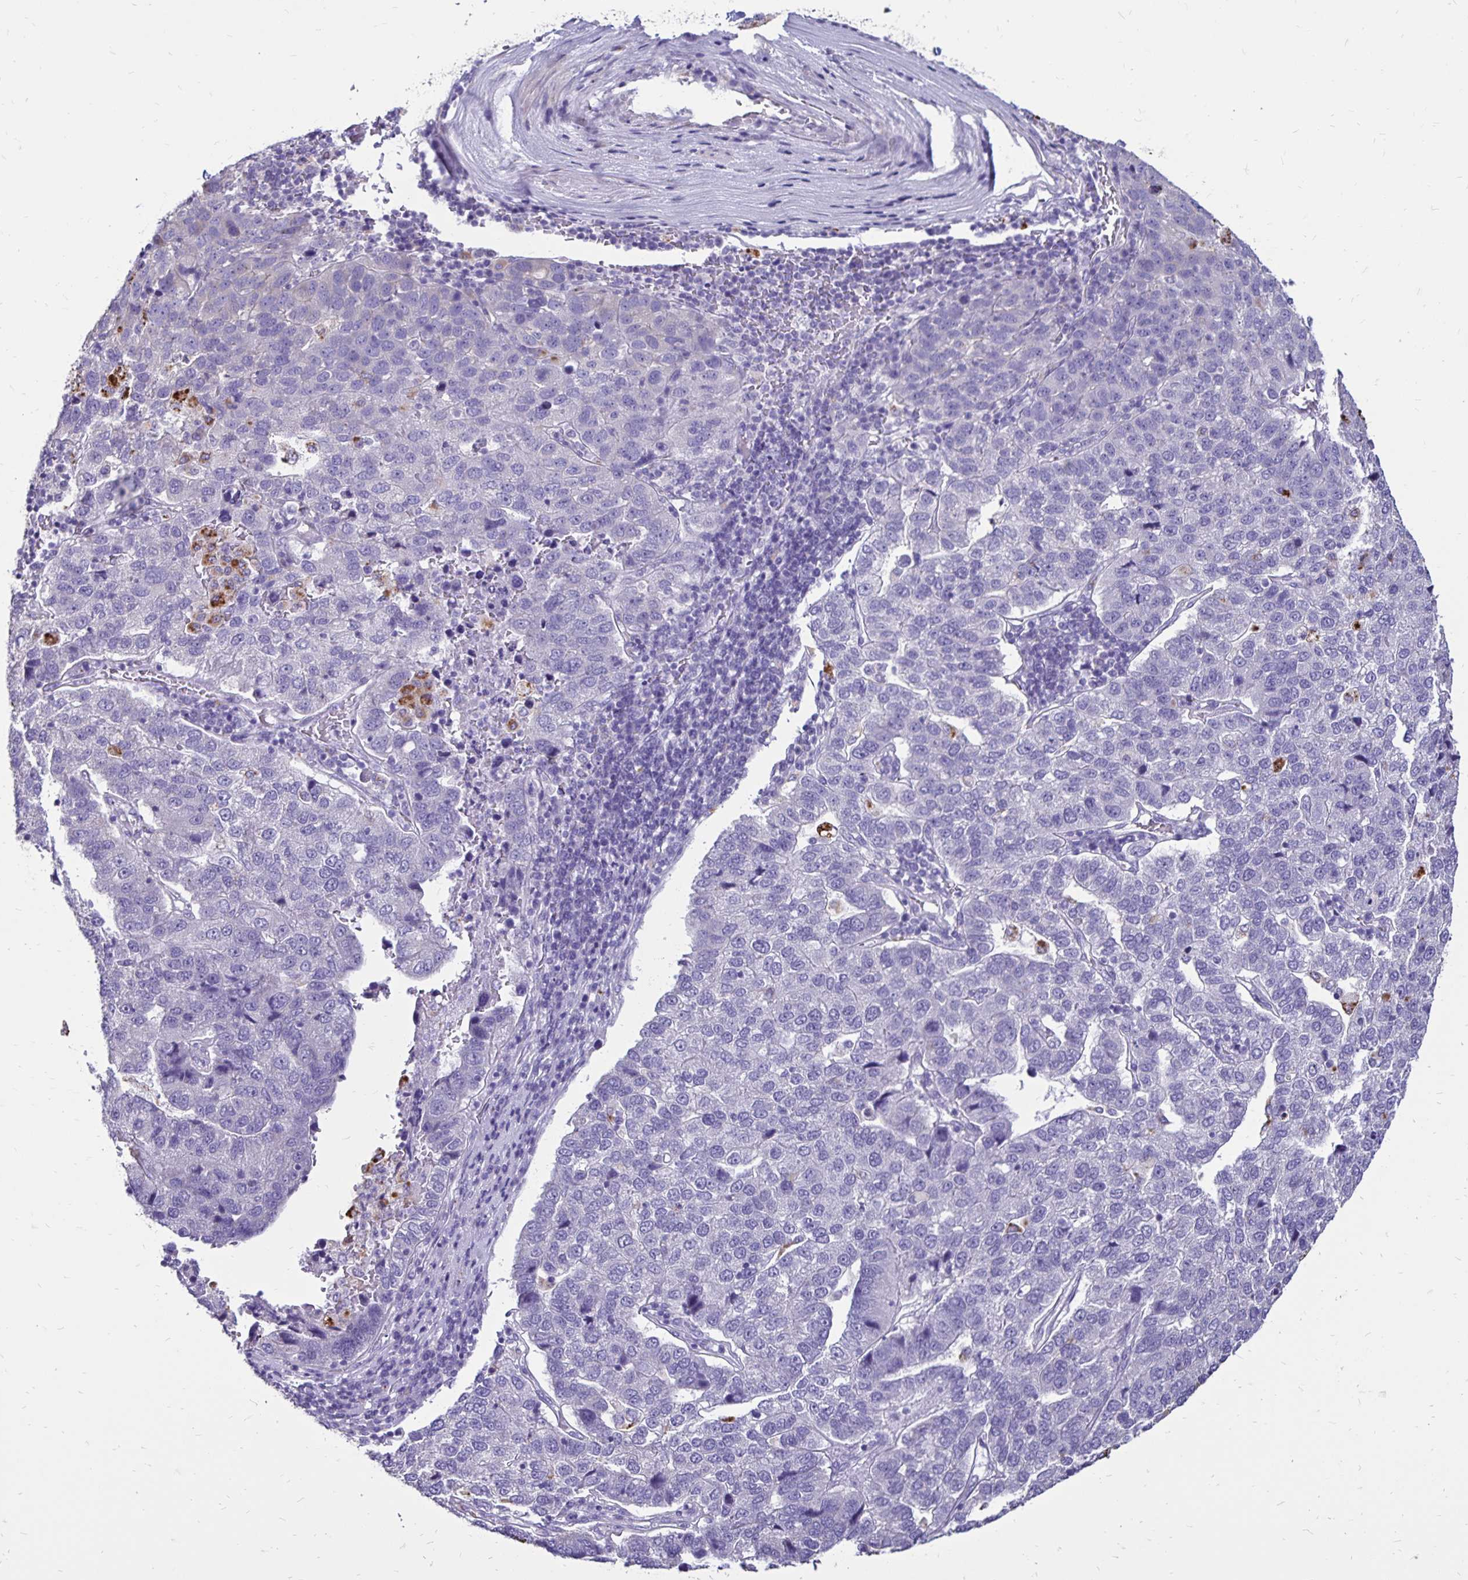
{"staining": {"intensity": "negative", "quantity": "none", "location": "none"}, "tissue": "pancreatic cancer", "cell_type": "Tumor cells", "image_type": "cancer", "snomed": [{"axis": "morphology", "description": "Adenocarcinoma, NOS"}, {"axis": "topography", "description": "Pancreas"}], "caption": "A photomicrograph of pancreatic cancer stained for a protein demonstrates no brown staining in tumor cells.", "gene": "EVPL", "patient": {"sex": "female", "age": 61}}